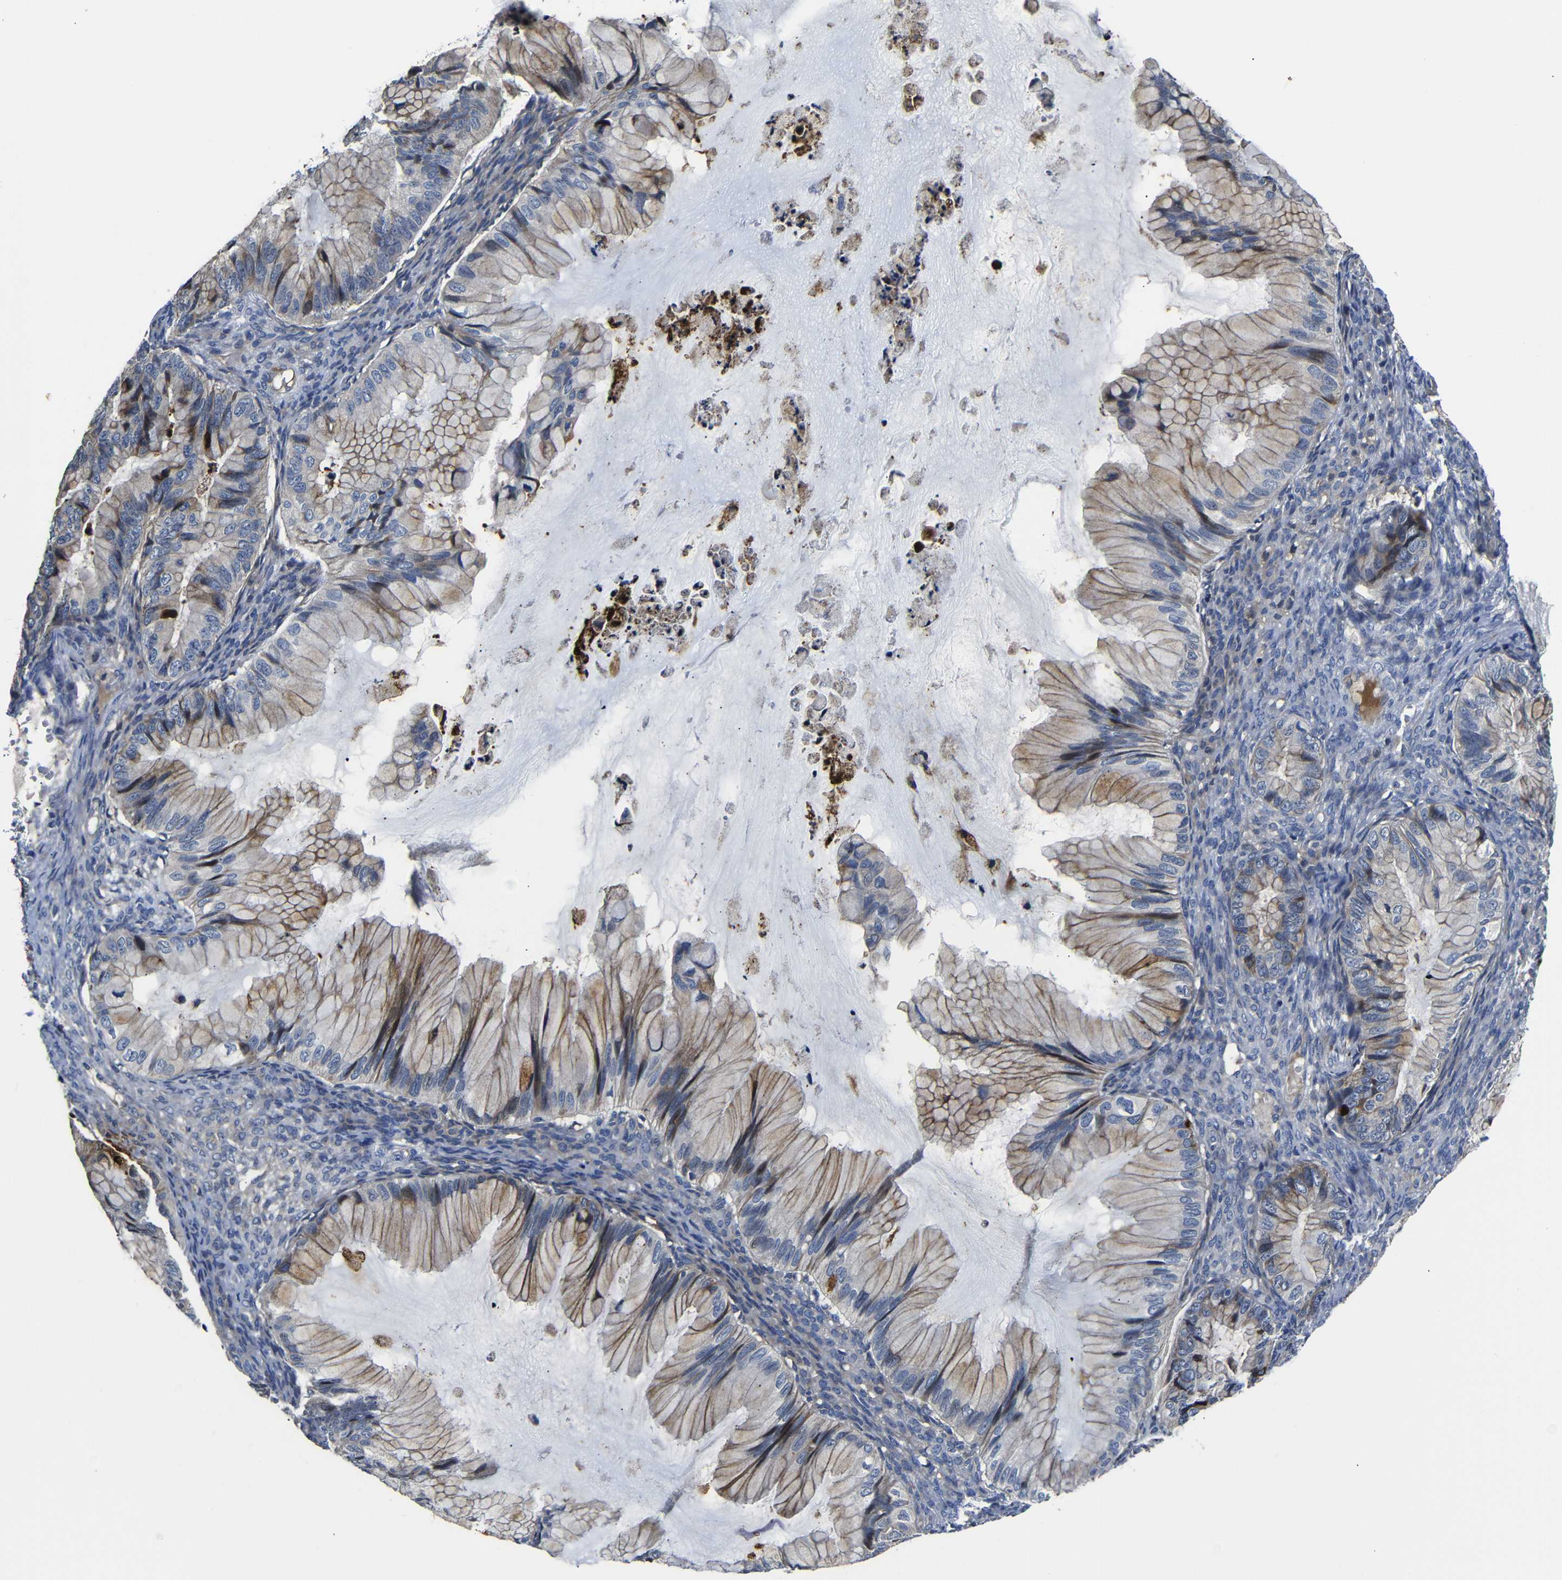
{"staining": {"intensity": "moderate", "quantity": "<25%", "location": "cytoplasmic/membranous"}, "tissue": "ovarian cancer", "cell_type": "Tumor cells", "image_type": "cancer", "snomed": [{"axis": "morphology", "description": "Cystadenocarcinoma, mucinous, NOS"}, {"axis": "topography", "description": "Ovary"}], "caption": "There is low levels of moderate cytoplasmic/membranous staining in tumor cells of mucinous cystadenocarcinoma (ovarian), as demonstrated by immunohistochemical staining (brown color).", "gene": "AFDN", "patient": {"sex": "female", "age": 36}}